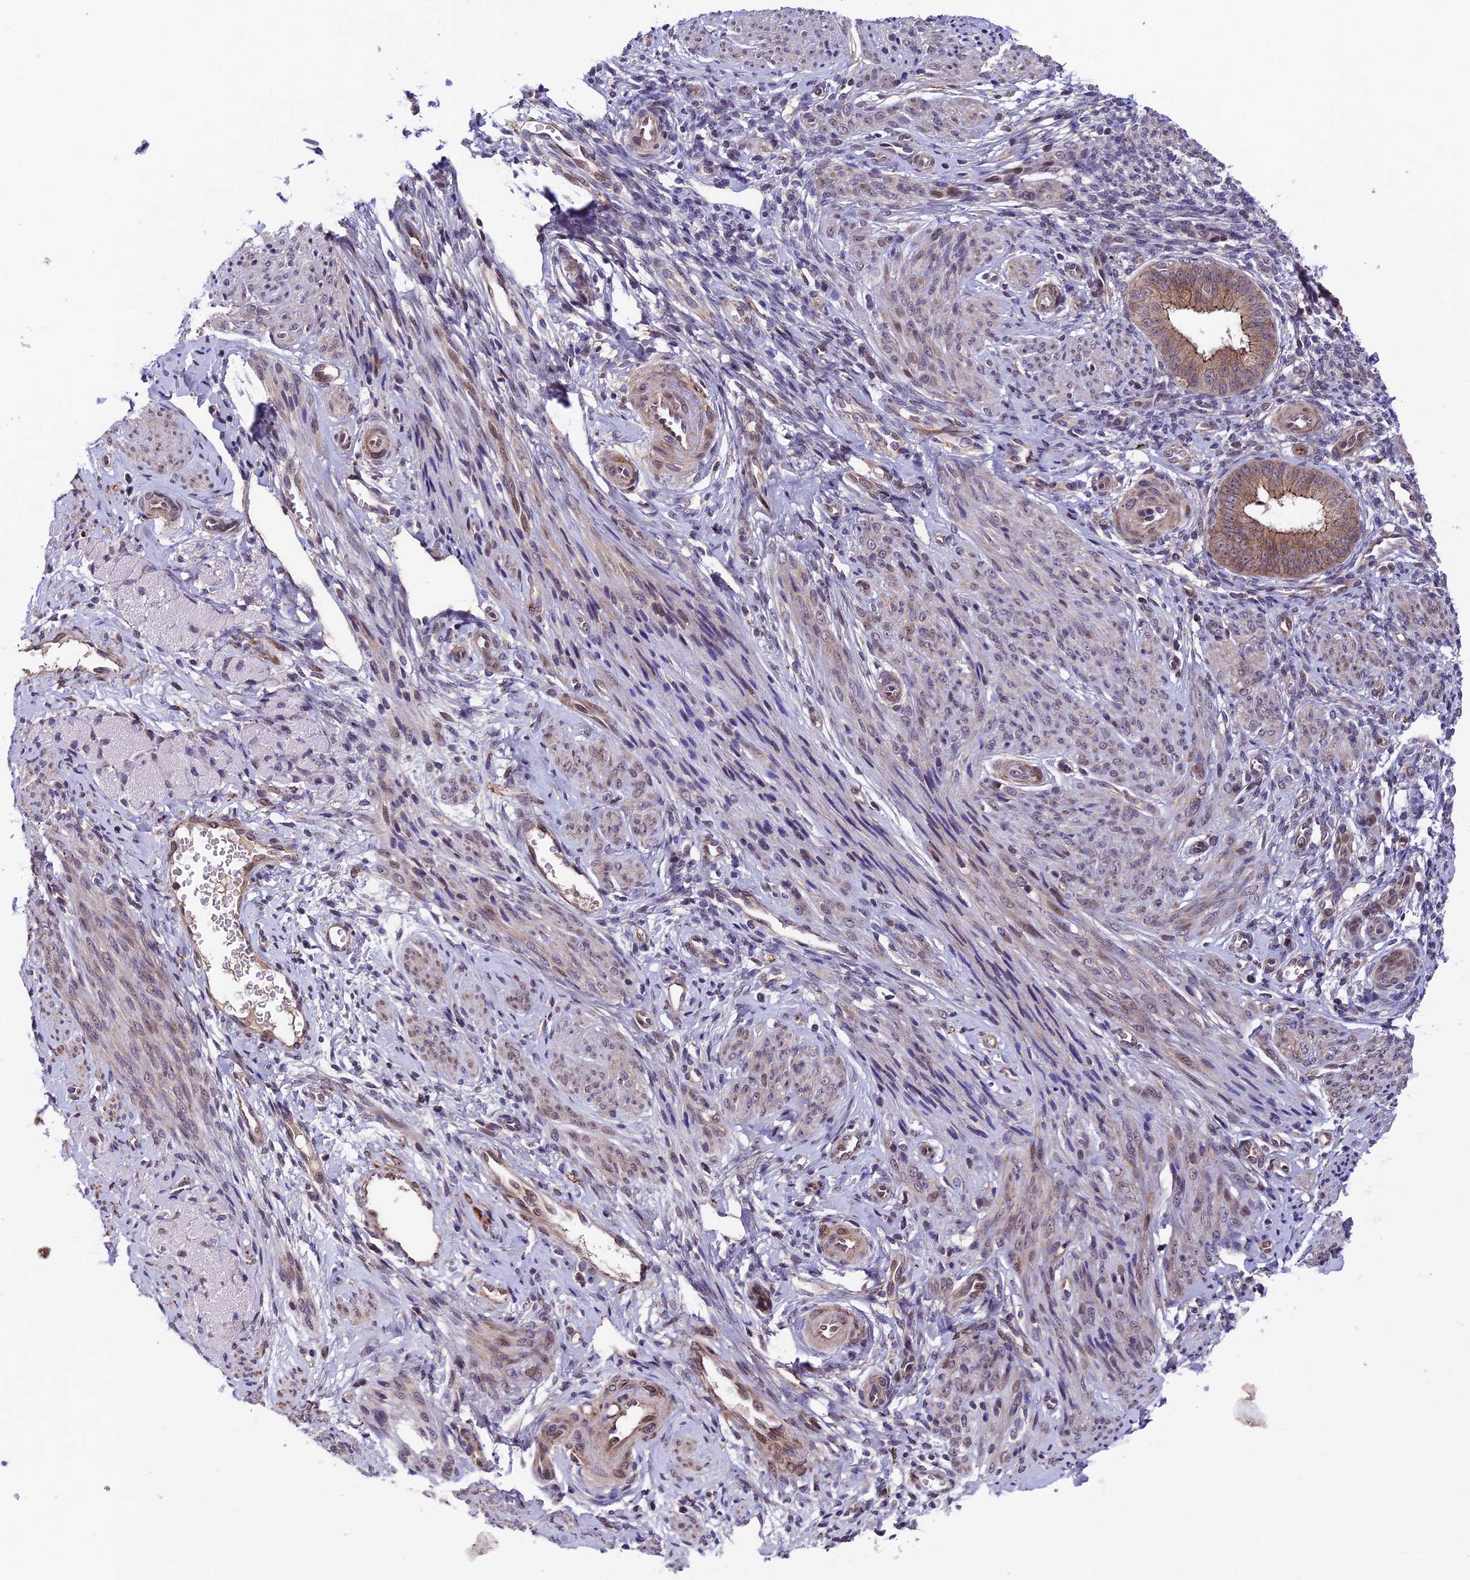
{"staining": {"intensity": "negative", "quantity": "none", "location": "none"}, "tissue": "endometrium", "cell_type": "Cells in endometrial stroma", "image_type": "normal", "snomed": [{"axis": "morphology", "description": "Normal tissue, NOS"}, {"axis": "topography", "description": "Uterus"}, {"axis": "topography", "description": "Endometrium"}], "caption": "High power microscopy image of an IHC image of benign endometrium, revealing no significant positivity in cells in endometrial stroma. Nuclei are stained in blue.", "gene": "SIPA1L3", "patient": {"sex": "female", "age": 48}}